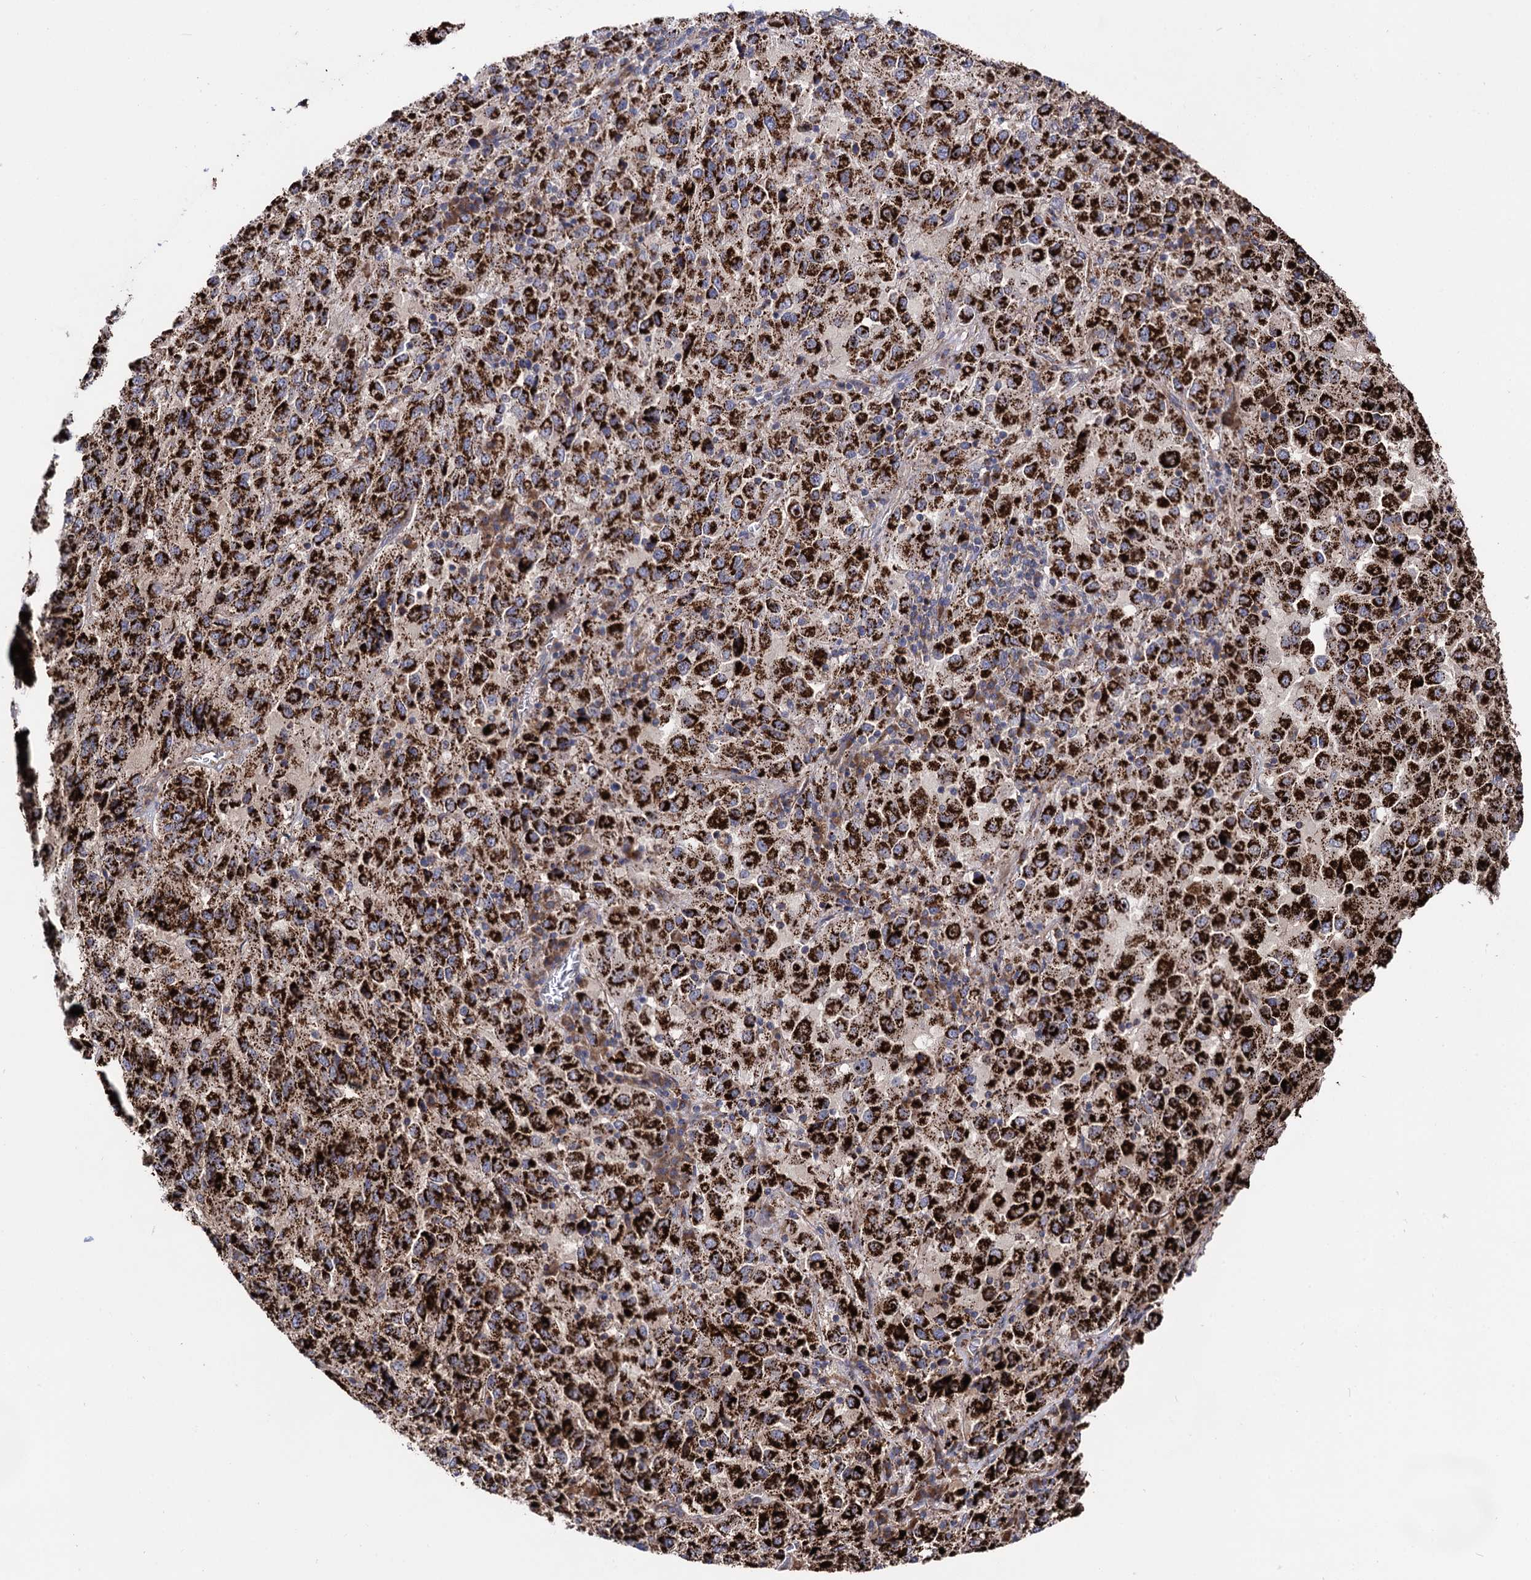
{"staining": {"intensity": "strong", "quantity": ">75%", "location": "cytoplasmic/membranous"}, "tissue": "melanoma", "cell_type": "Tumor cells", "image_type": "cancer", "snomed": [{"axis": "morphology", "description": "Malignant melanoma, Metastatic site"}, {"axis": "topography", "description": "Lung"}], "caption": "Melanoma stained for a protein demonstrates strong cytoplasmic/membranous positivity in tumor cells. Using DAB (3,3'-diaminobenzidine) (brown) and hematoxylin (blue) stains, captured at high magnification using brightfield microscopy.", "gene": "IQCH", "patient": {"sex": "male", "age": 64}}